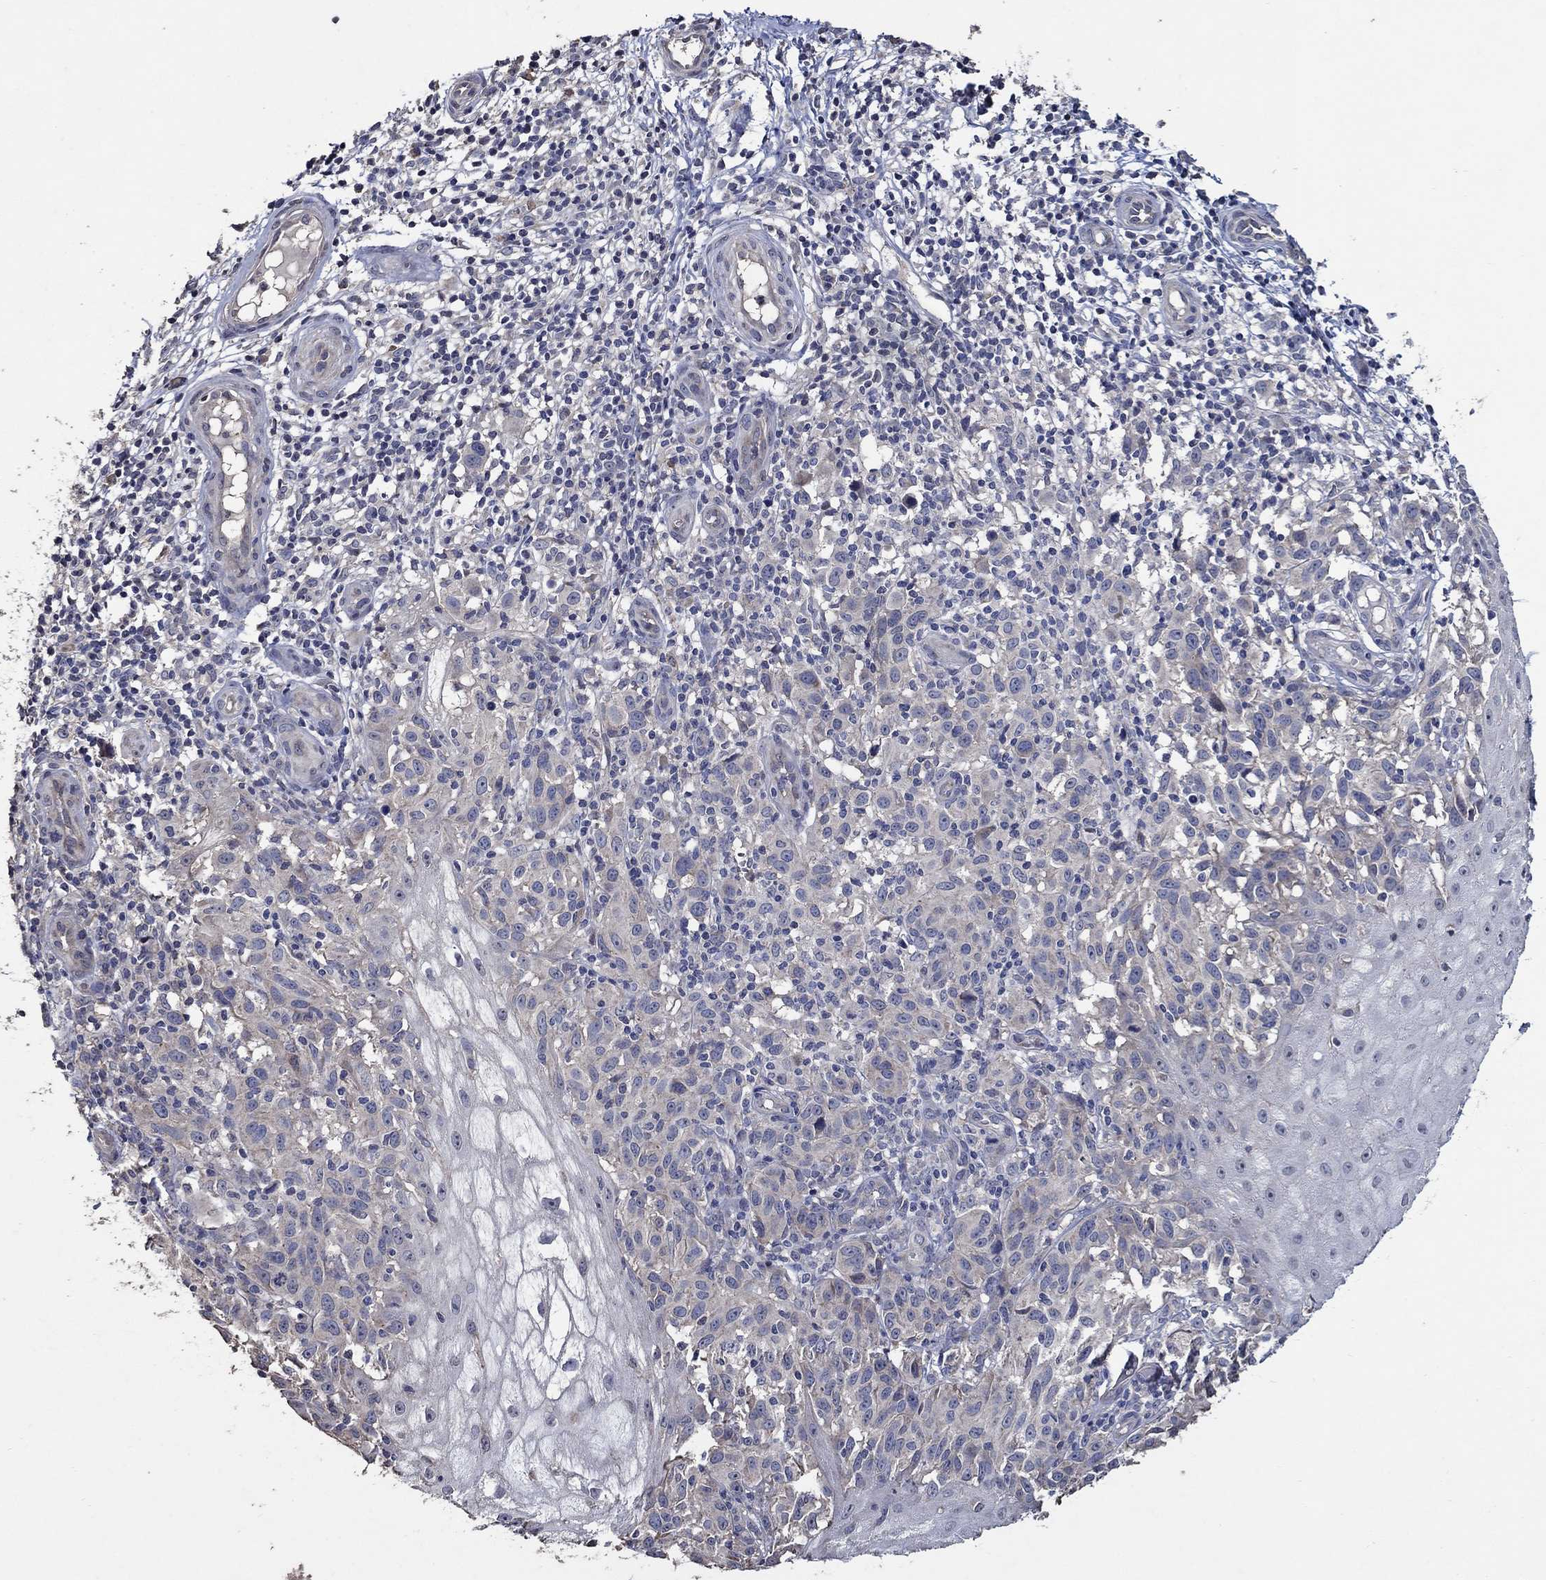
{"staining": {"intensity": "weak", "quantity": "25%-75%", "location": "cytoplasmic/membranous"}, "tissue": "melanoma", "cell_type": "Tumor cells", "image_type": "cancer", "snomed": [{"axis": "morphology", "description": "Malignant melanoma, NOS"}, {"axis": "topography", "description": "Skin"}], "caption": "Malignant melanoma stained with IHC exhibits weak cytoplasmic/membranous expression in about 25%-75% of tumor cells.", "gene": "HAP1", "patient": {"sex": "female", "age": 53}}